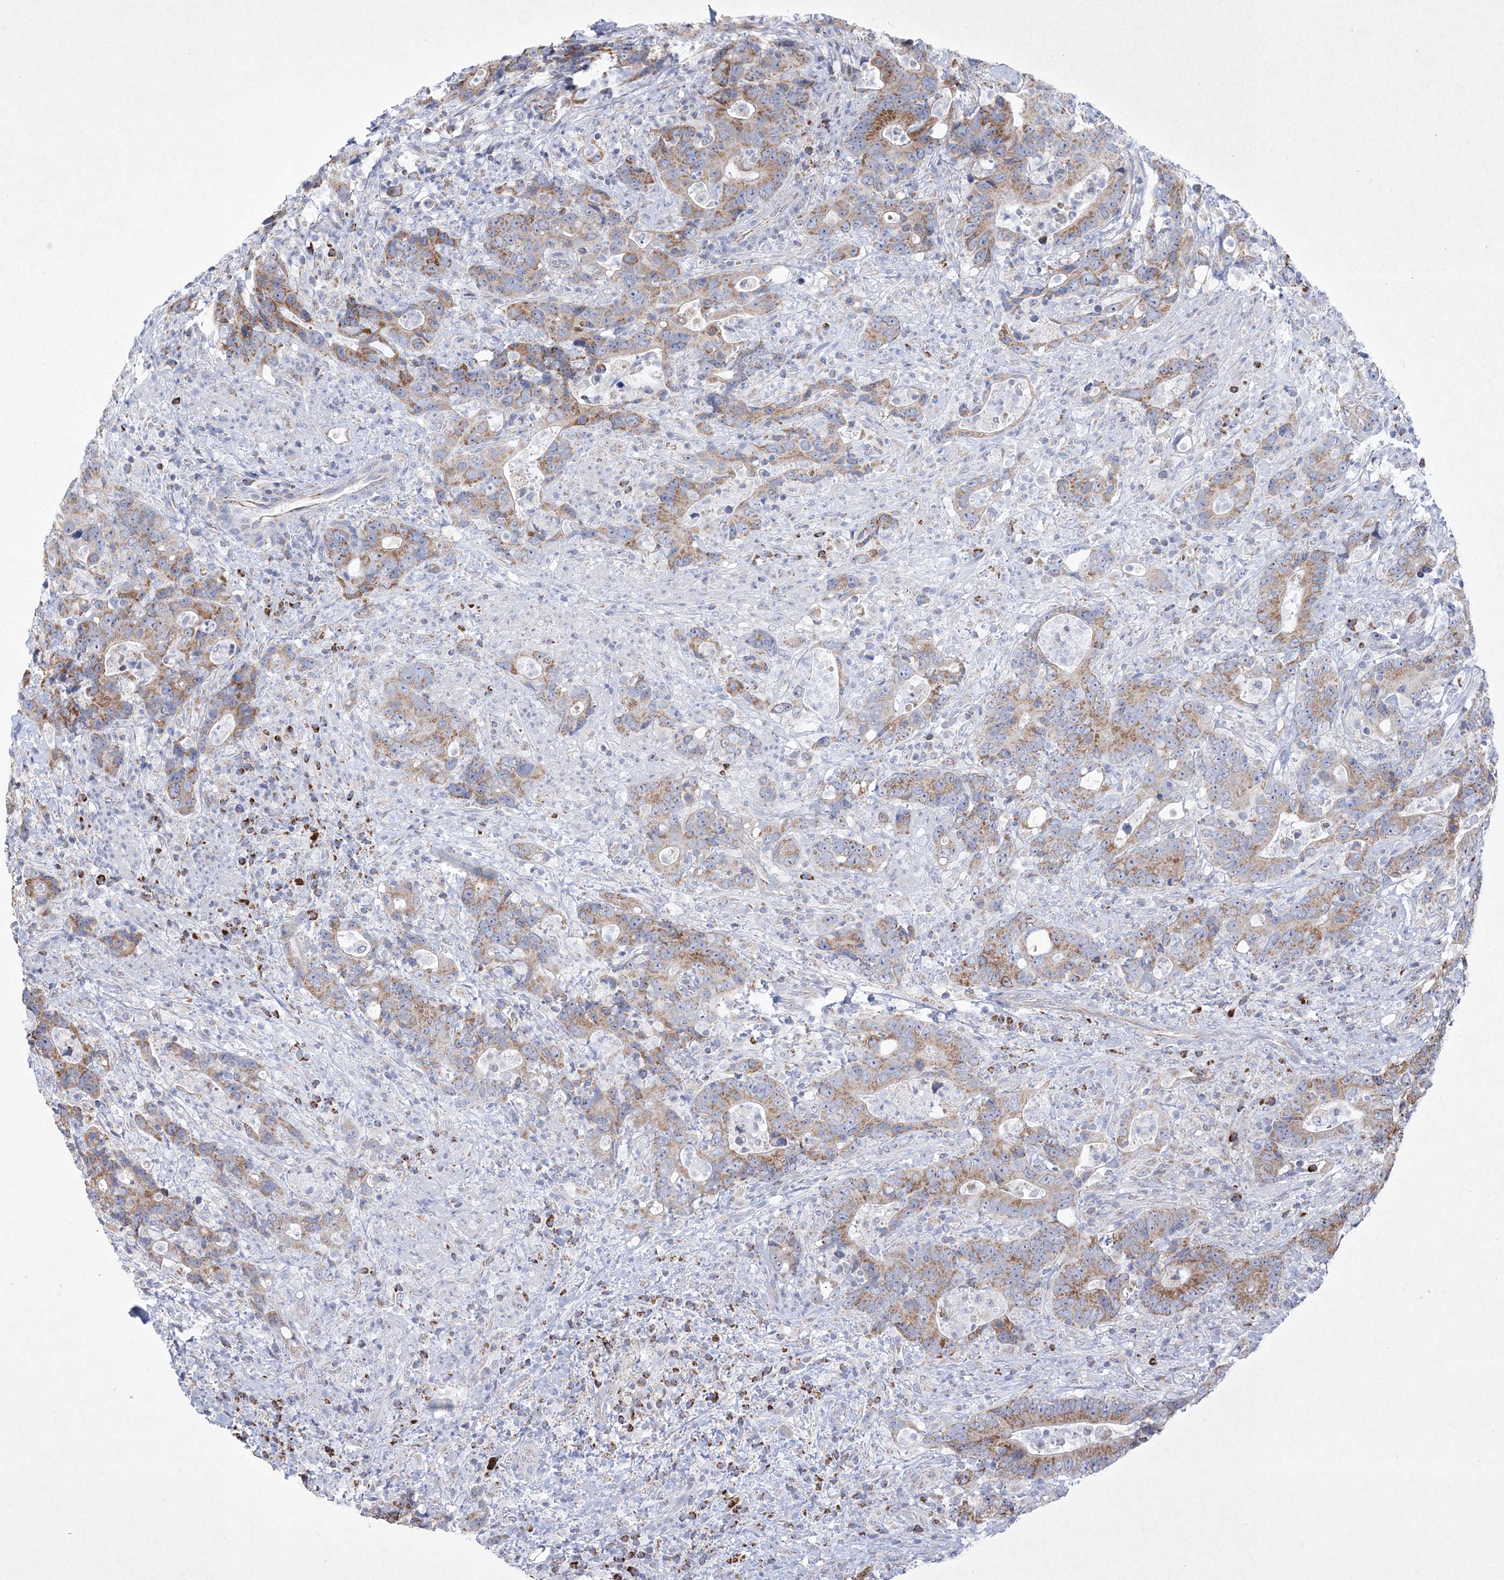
{"staining": {"intensity": "moderate", "quantity": ">75%", "location": "cytoplasmic/membranous"}, "tissue": "colorectal cancer", "cell_type": "Tumor cells", "image_type": "cancer", "snomed": [{"axis": "morphology", "description": "Adenocarcinoma, NOS"}, {"axis": "topography", "description": "Colon"}], "caption": "Protein positivity by IHC displays moderate cytoplasmic/membranous positivity in approximately >75% of tumor cells in colorectal cancer (adenocarcinoma).", "gene": "CES4A", "patient": {"sex": "female", "age": 75}}